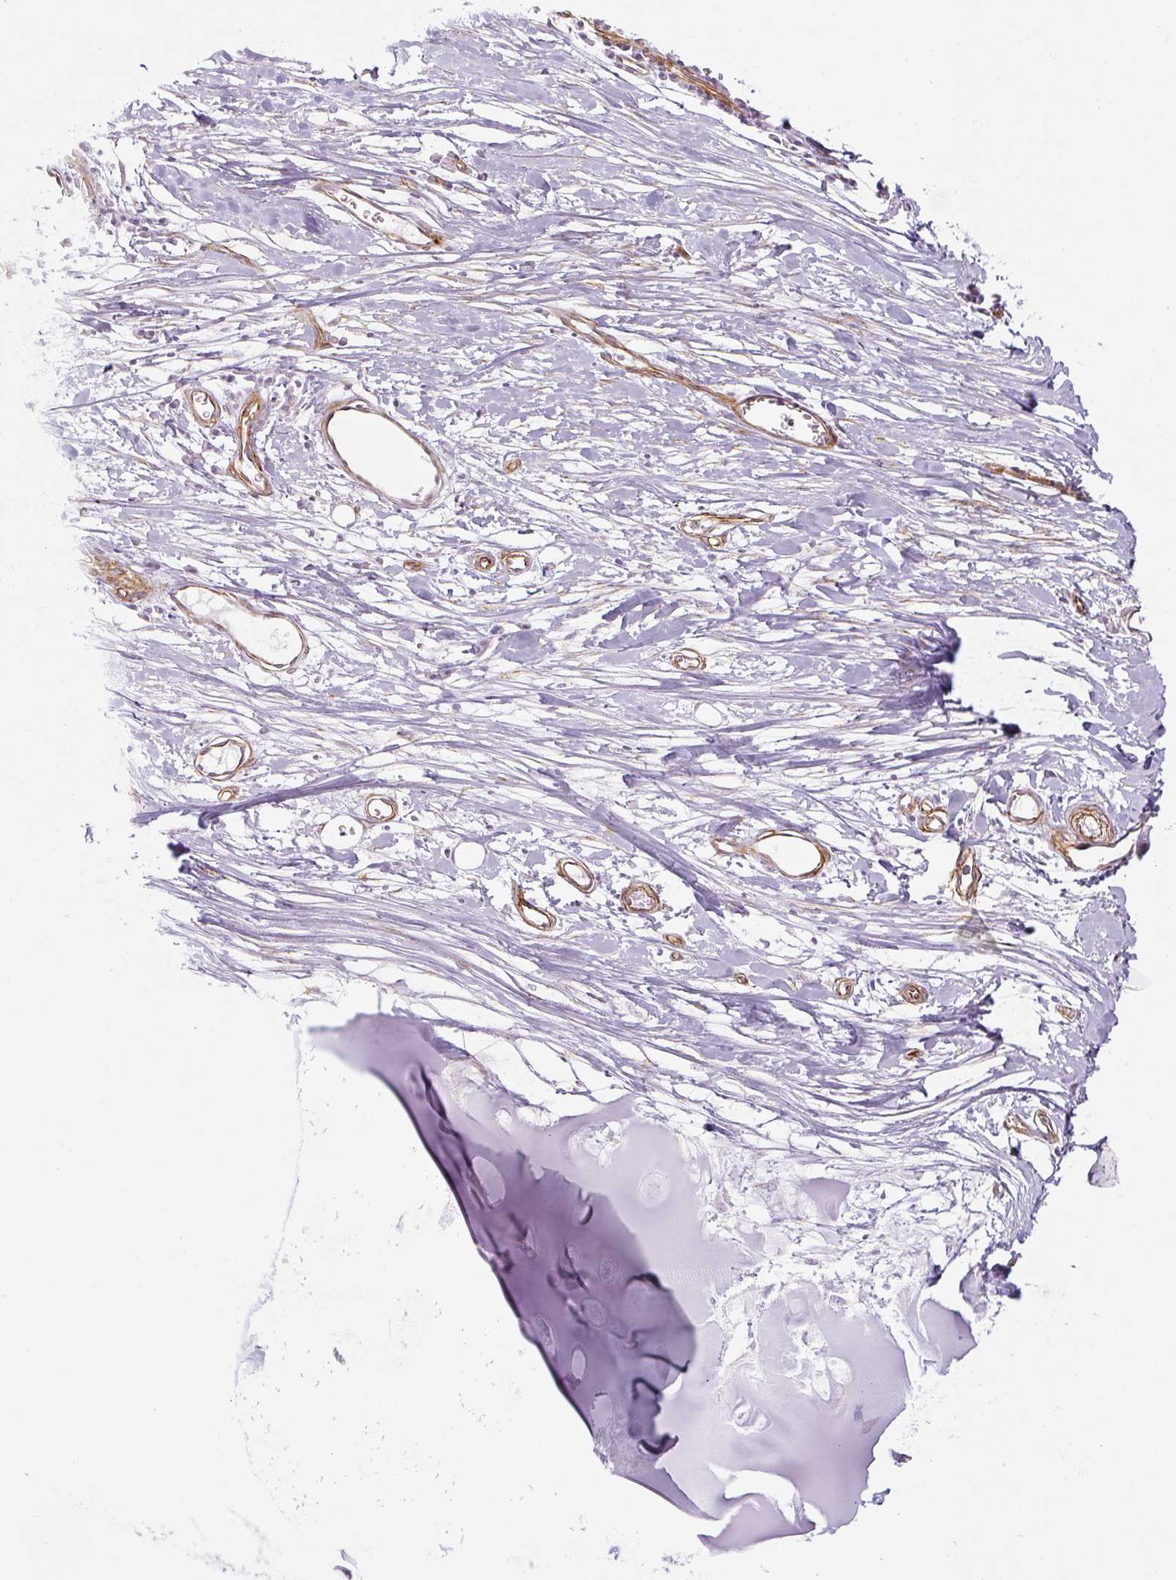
{"staining": {"intensity": "negative", "quantity": "none", "location": "none"}, "tissue": "soft tissue", "cell_type": "Chondrocytes", "image_type": "normal", "snomed": [{"axis": "morphology", "description": "Normal tissue, NOS"}, {"axis": "topography", "description": "Cartilage tissue"}], "caption": "Immunohistochemical staining of normal human soft tissue shows no significant expression in chondrocytes.", "gene": "CAVIN3", "patient": {"sex": "male", "age": 57}}